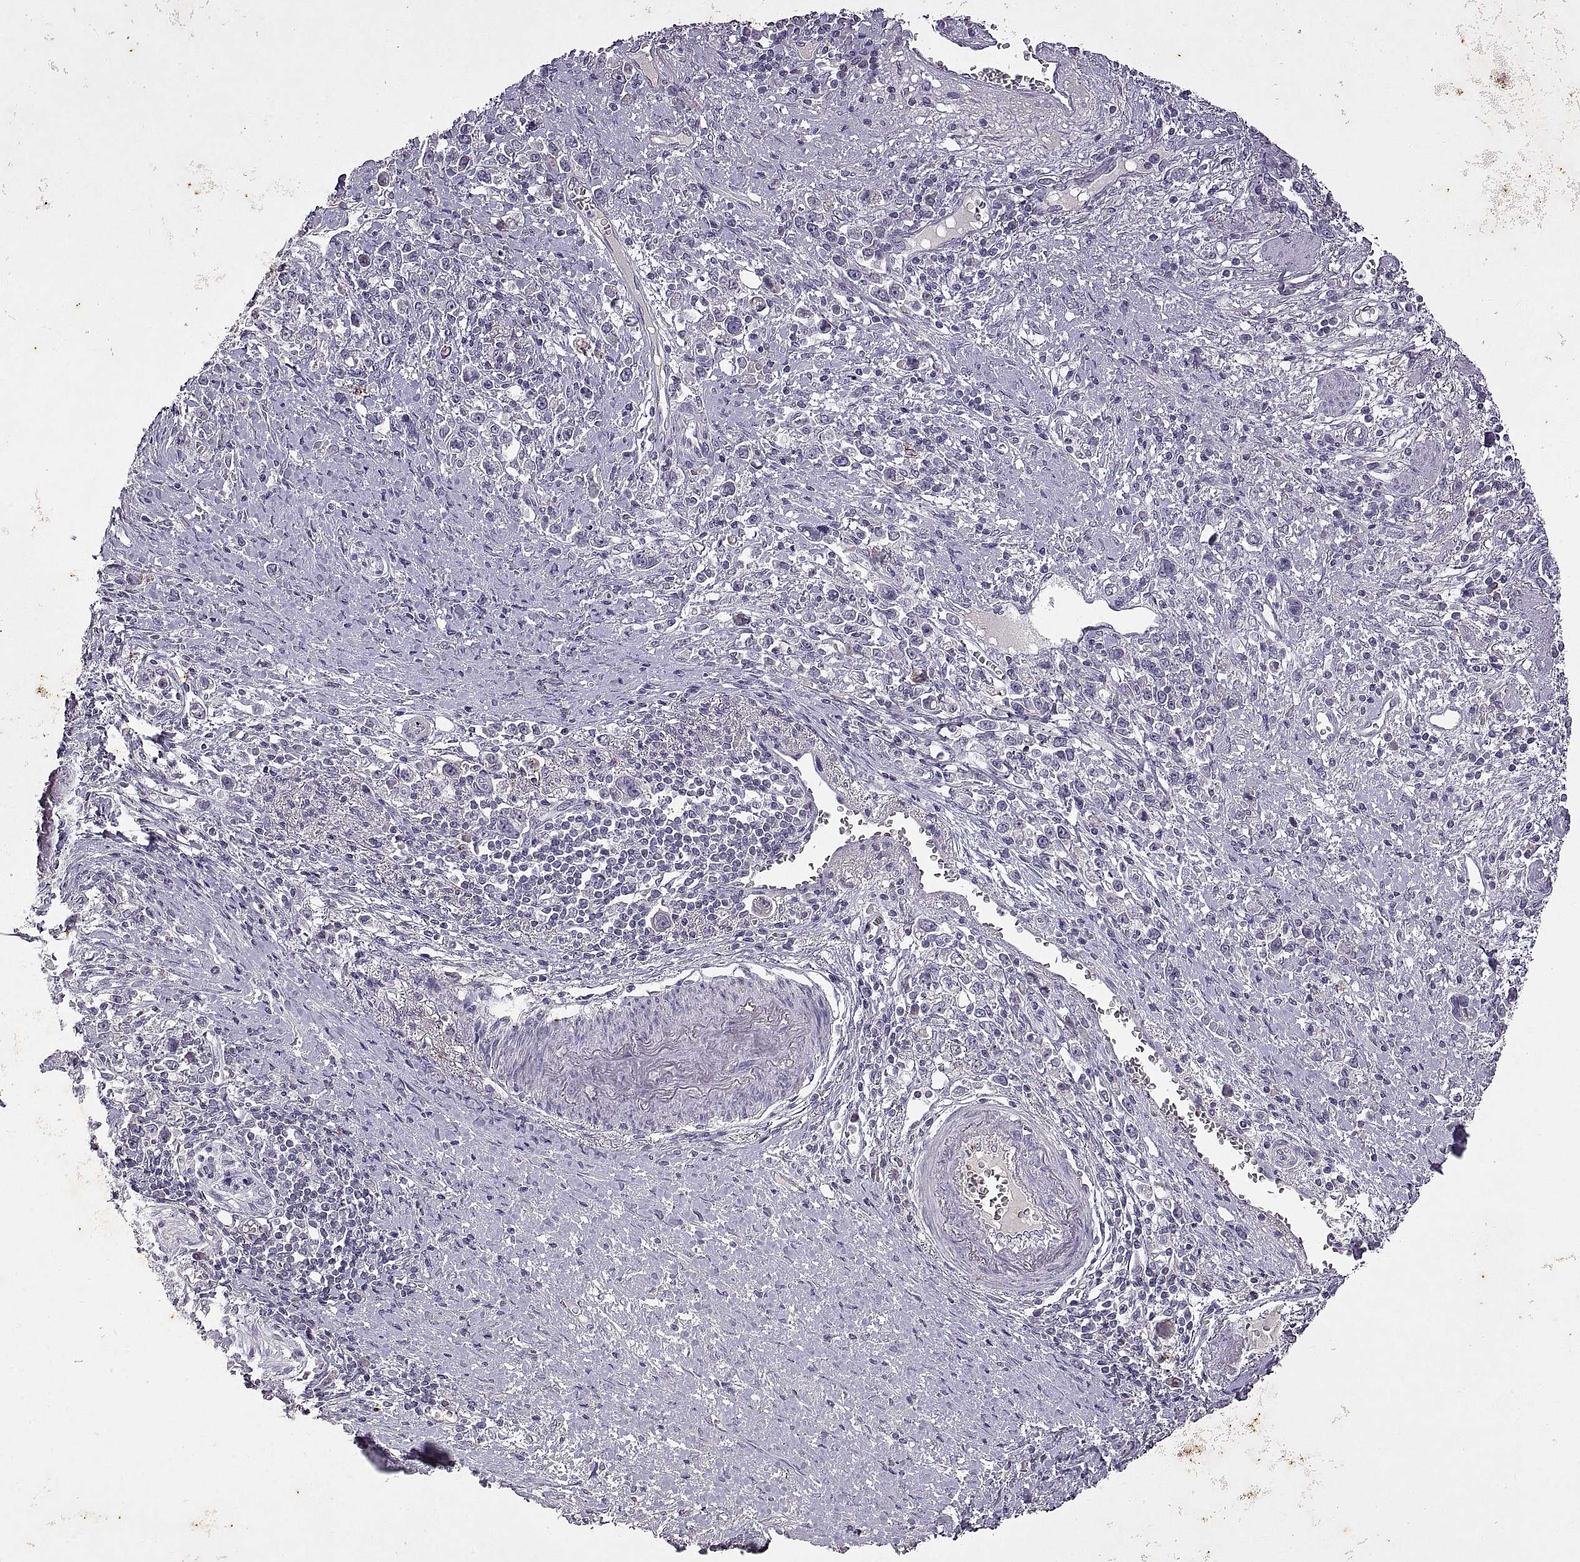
{"staining": {"intensity": "negative", "quantity": "none", "location": "none"}, "tissue": "stomach cancer", "cell_type": "Tumor cells", "image_type": "cancer", "snomed": [{"axis": "morphology", "description": "Adenocarcinoma, NOS"}, {"axis": "topography", "description": "Stomach"}], "caption": "Stomach cancer stained for a protein using IHC reveals no positivity tumor cells.", "gene": "DEFB136", "patient": {"sex": "male", "age": 63}}